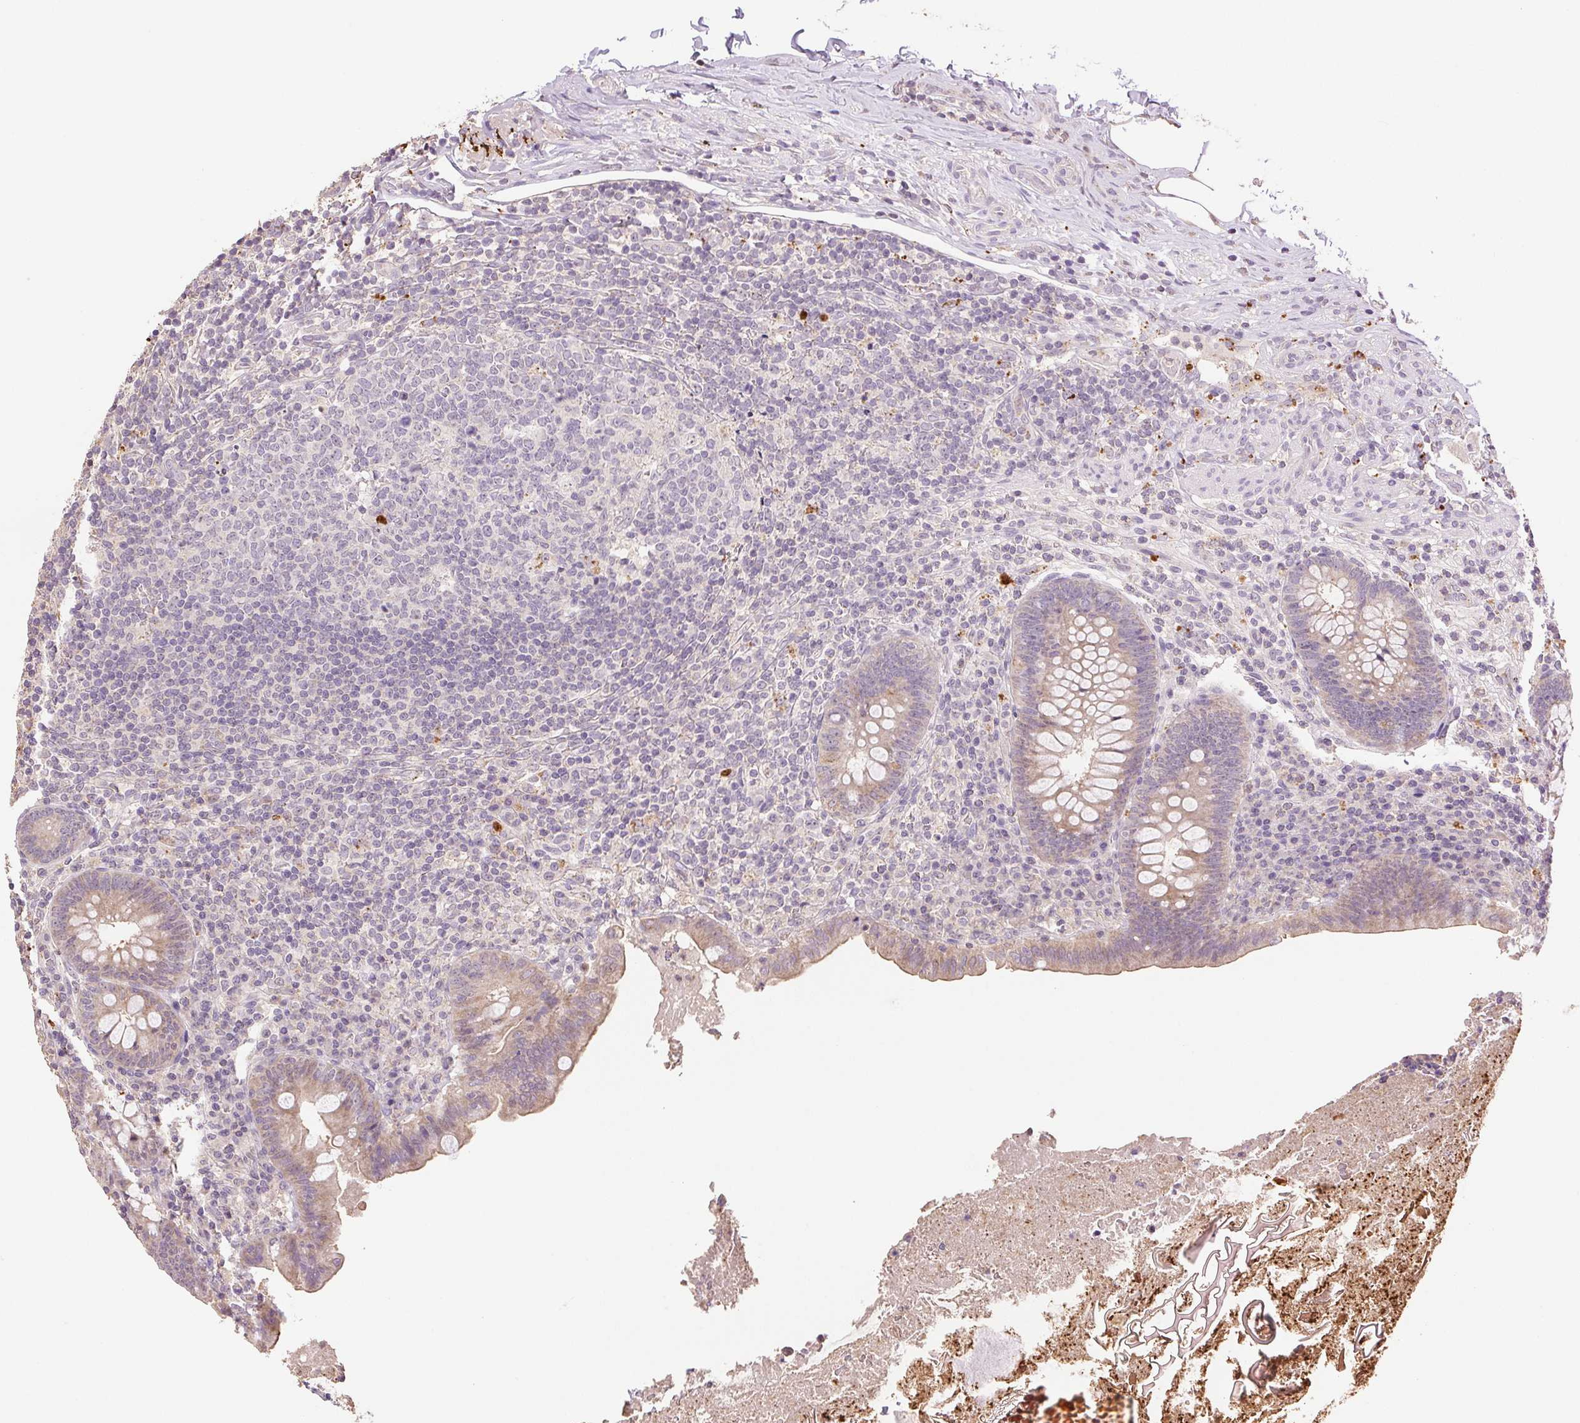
{"staining": {"intensity": "negative", "quantity": "none", "location": "none"}, "tissue": "appendix", "cell_type": "Glandular cells", "image_type": "normal", "snomed": [{"axis": "morphology", "description": "Normal tissue, NOS"}, {"axis": "topography", "description": "Appendix"}], "caption": "Appendix stained for a protein using IHC demonstrates no staining glandular cells.", "gene": "TMEM253", "patient": {"sex": "male", "age": 47}}